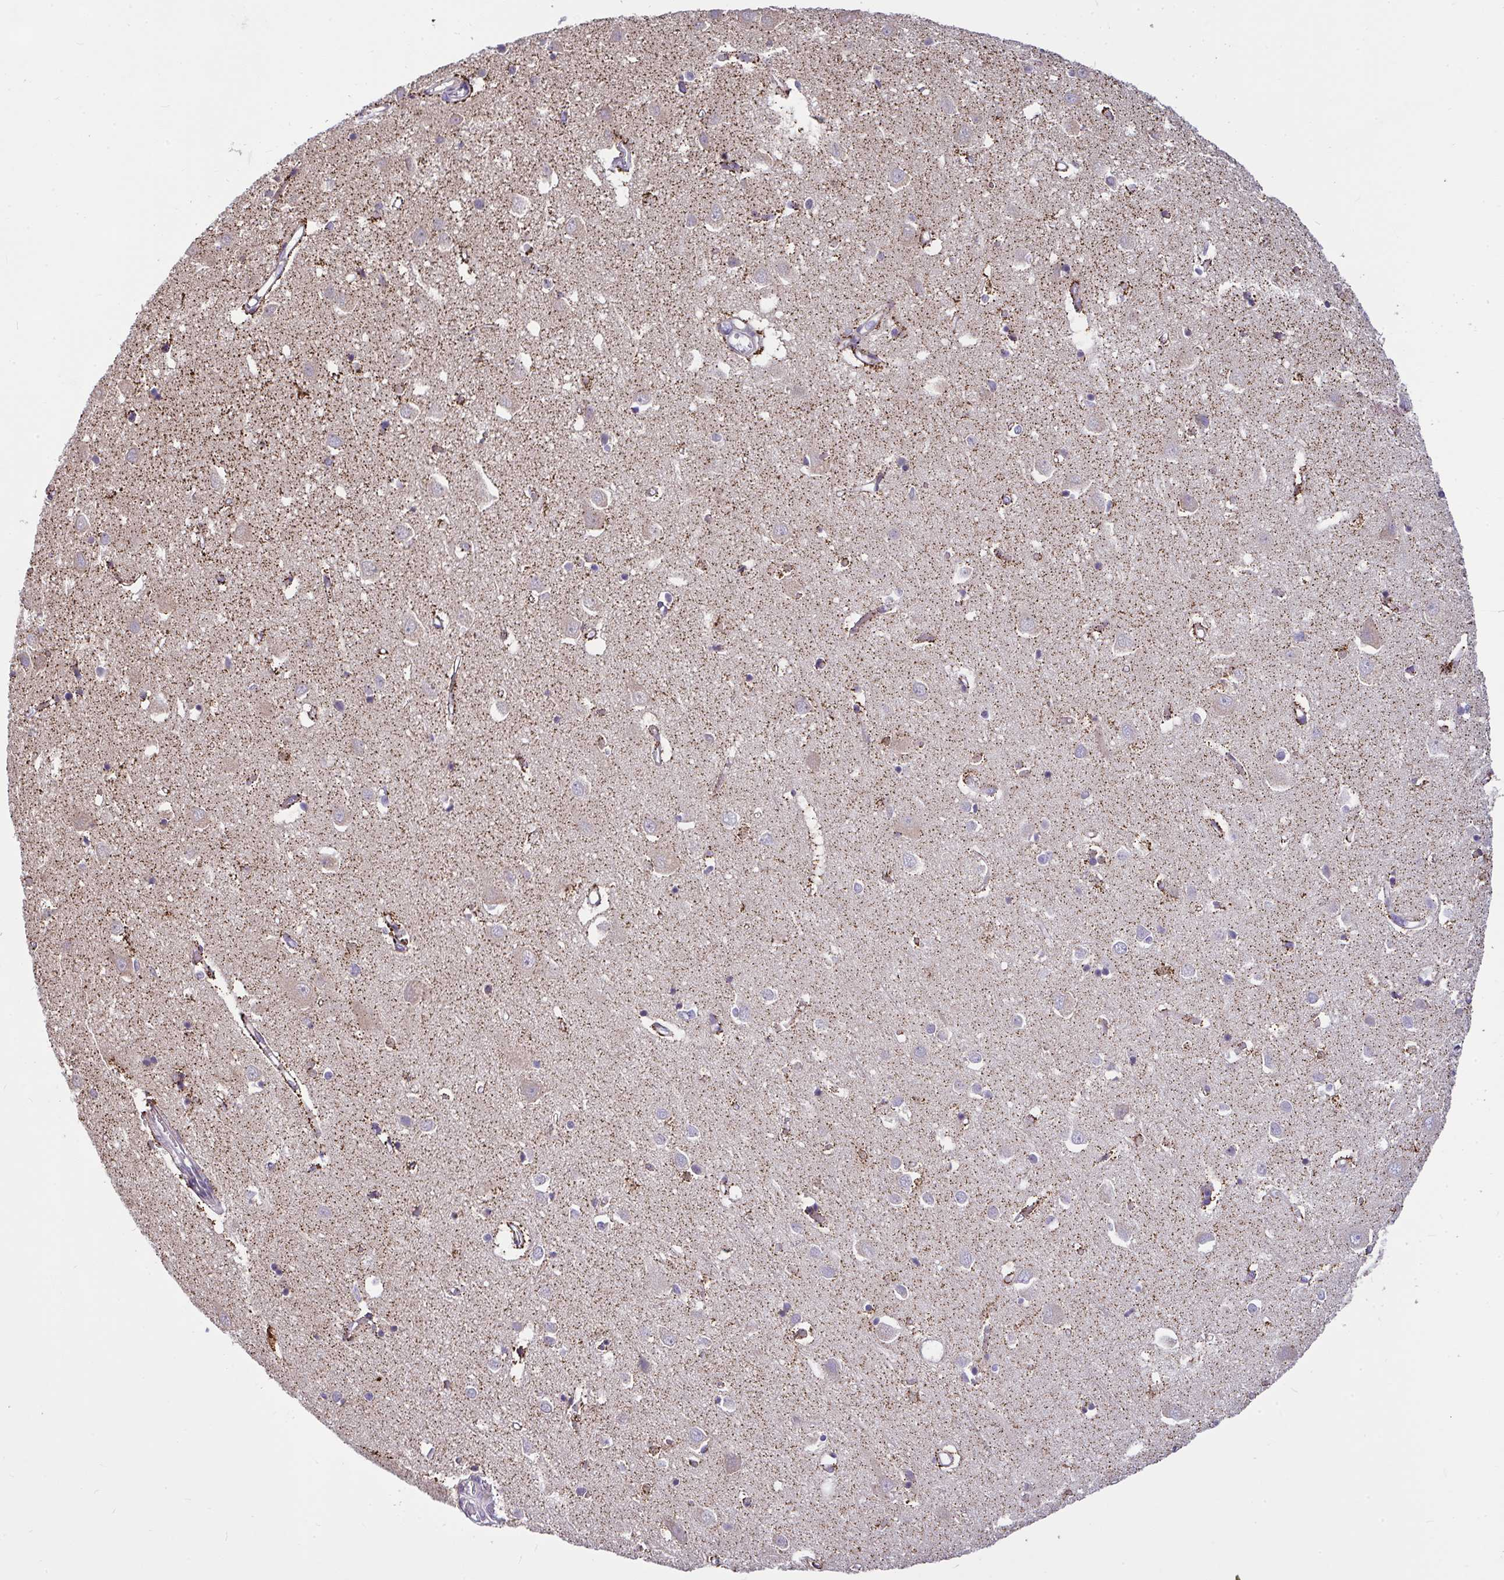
{"staining": {"intensity": "moderate", "quantity": "25%-75%", "location": "cytoplasmic/membranous"}, "tissue": "cerebral cortex", "cell_type": "Endothelial cells", "image_type": "normal", "snomed": [{"axis": "morphology", "description": "Normal tissue, NOS"}, {"axis": "topography", "description": "Cerebral cortex"}], "caption": "The immunohistochemical stain highlights moderate cytoplasmic/membranous expression in endothelial cells of benign cerebral cortex. The staining is performed using DAB (3,3'-diaminobenzidine) brown chromogen to label protein expression. The nuclei are counter-stained blue using hematoxylin.", "gene": "CEP63", "patient": {"sex": "male", "age": 70}}